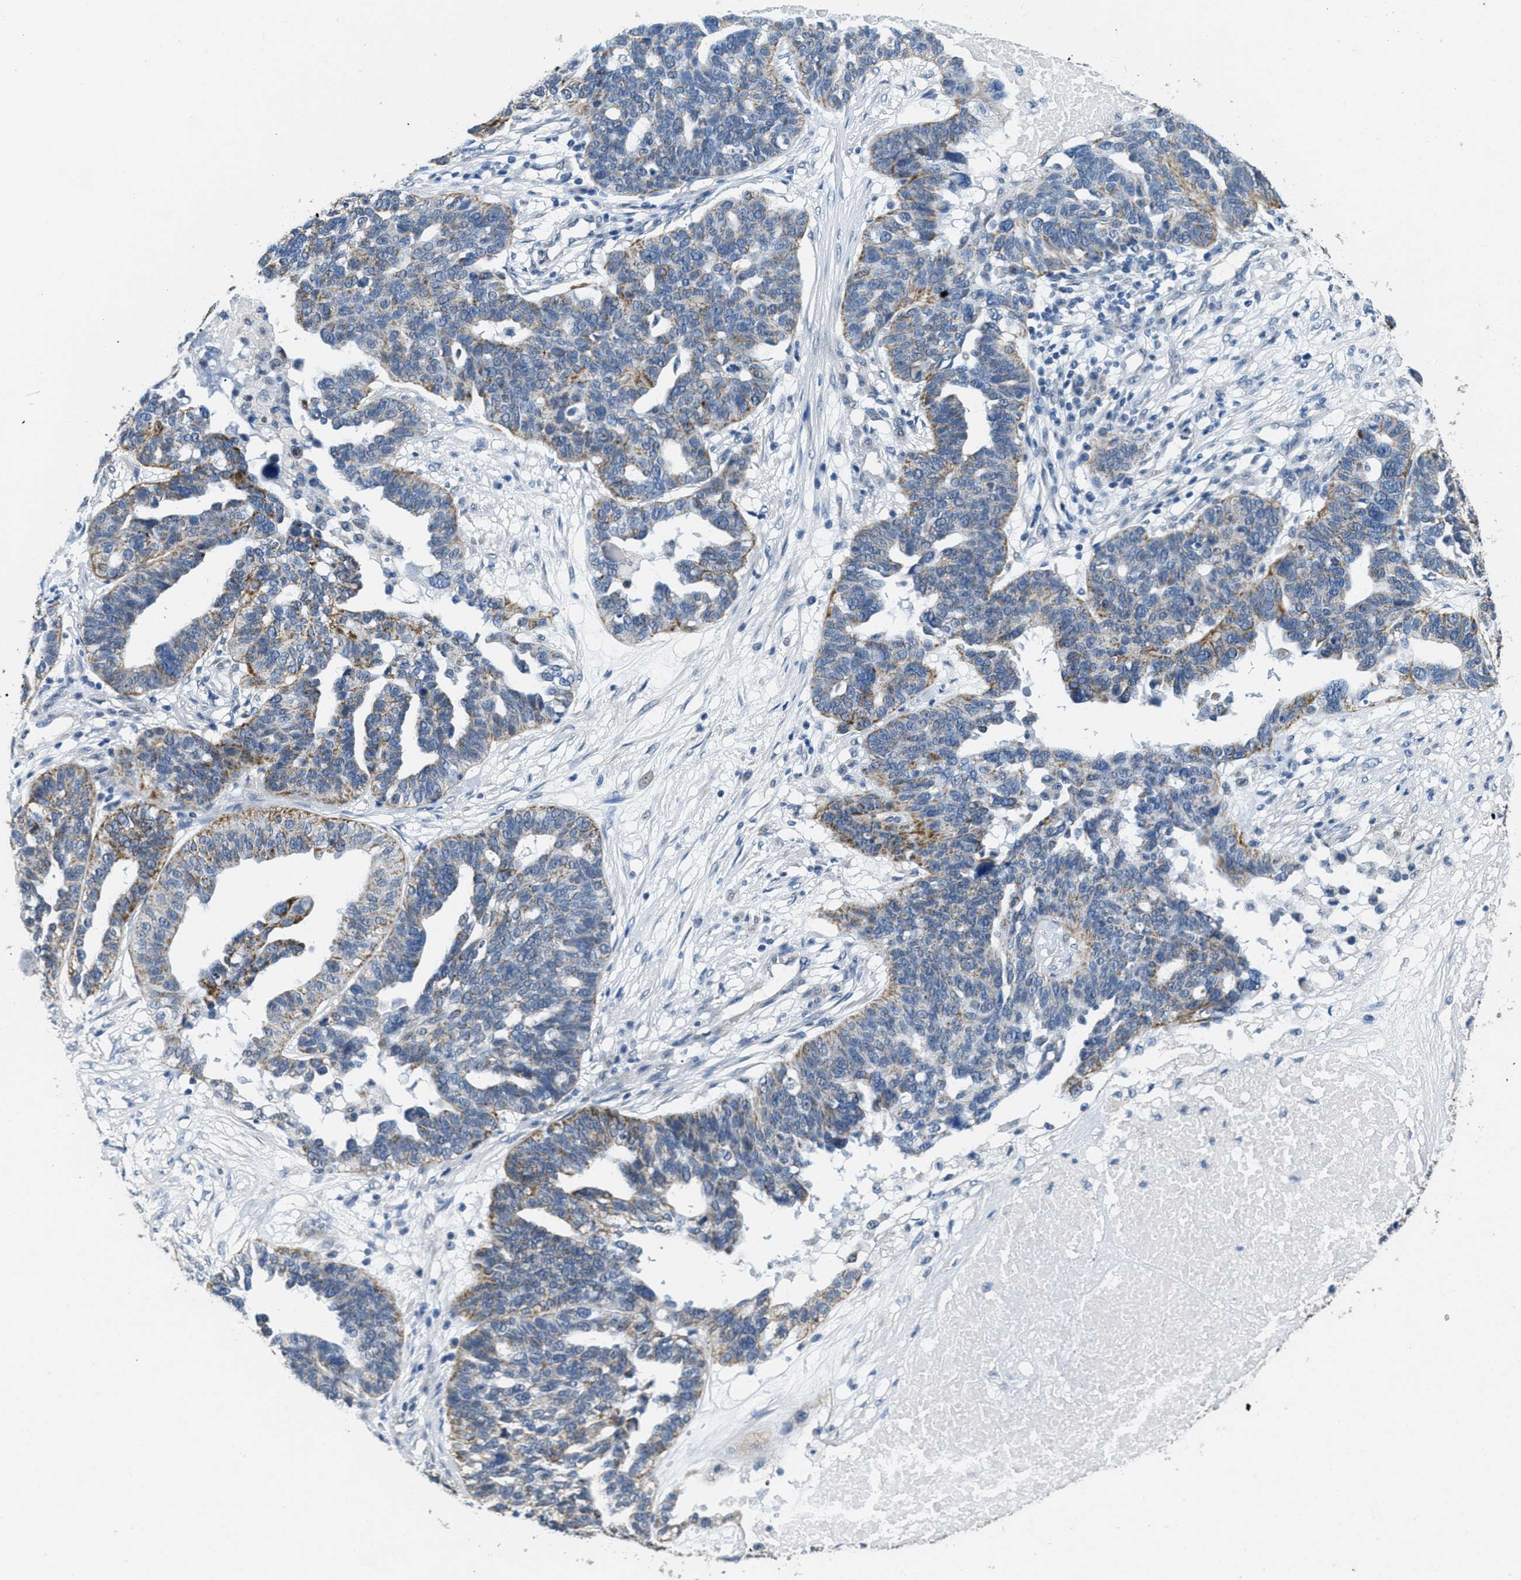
{"staining": {"intensity": "moderate", "quantity": "<25%", "location": "cytoplasmic/membranous"}, "tissue": "ovarian cancer", "cell_type": "Tumor cells", "image_type": "cancer", "snomed": [{"axis": "morphology", "description": "Cystadenocarcinoma, serous, NOS"}, {"axis": "topography", "description": "Ovary"}], "caption": "Moderate cytoplasmic/membranous expression is appreciated in approximately <25% of tumor cells in ovarian serous cystadenocarcinoma.", "gene": "TOMM70", "patient": {"sex": "female", "age": 59}}